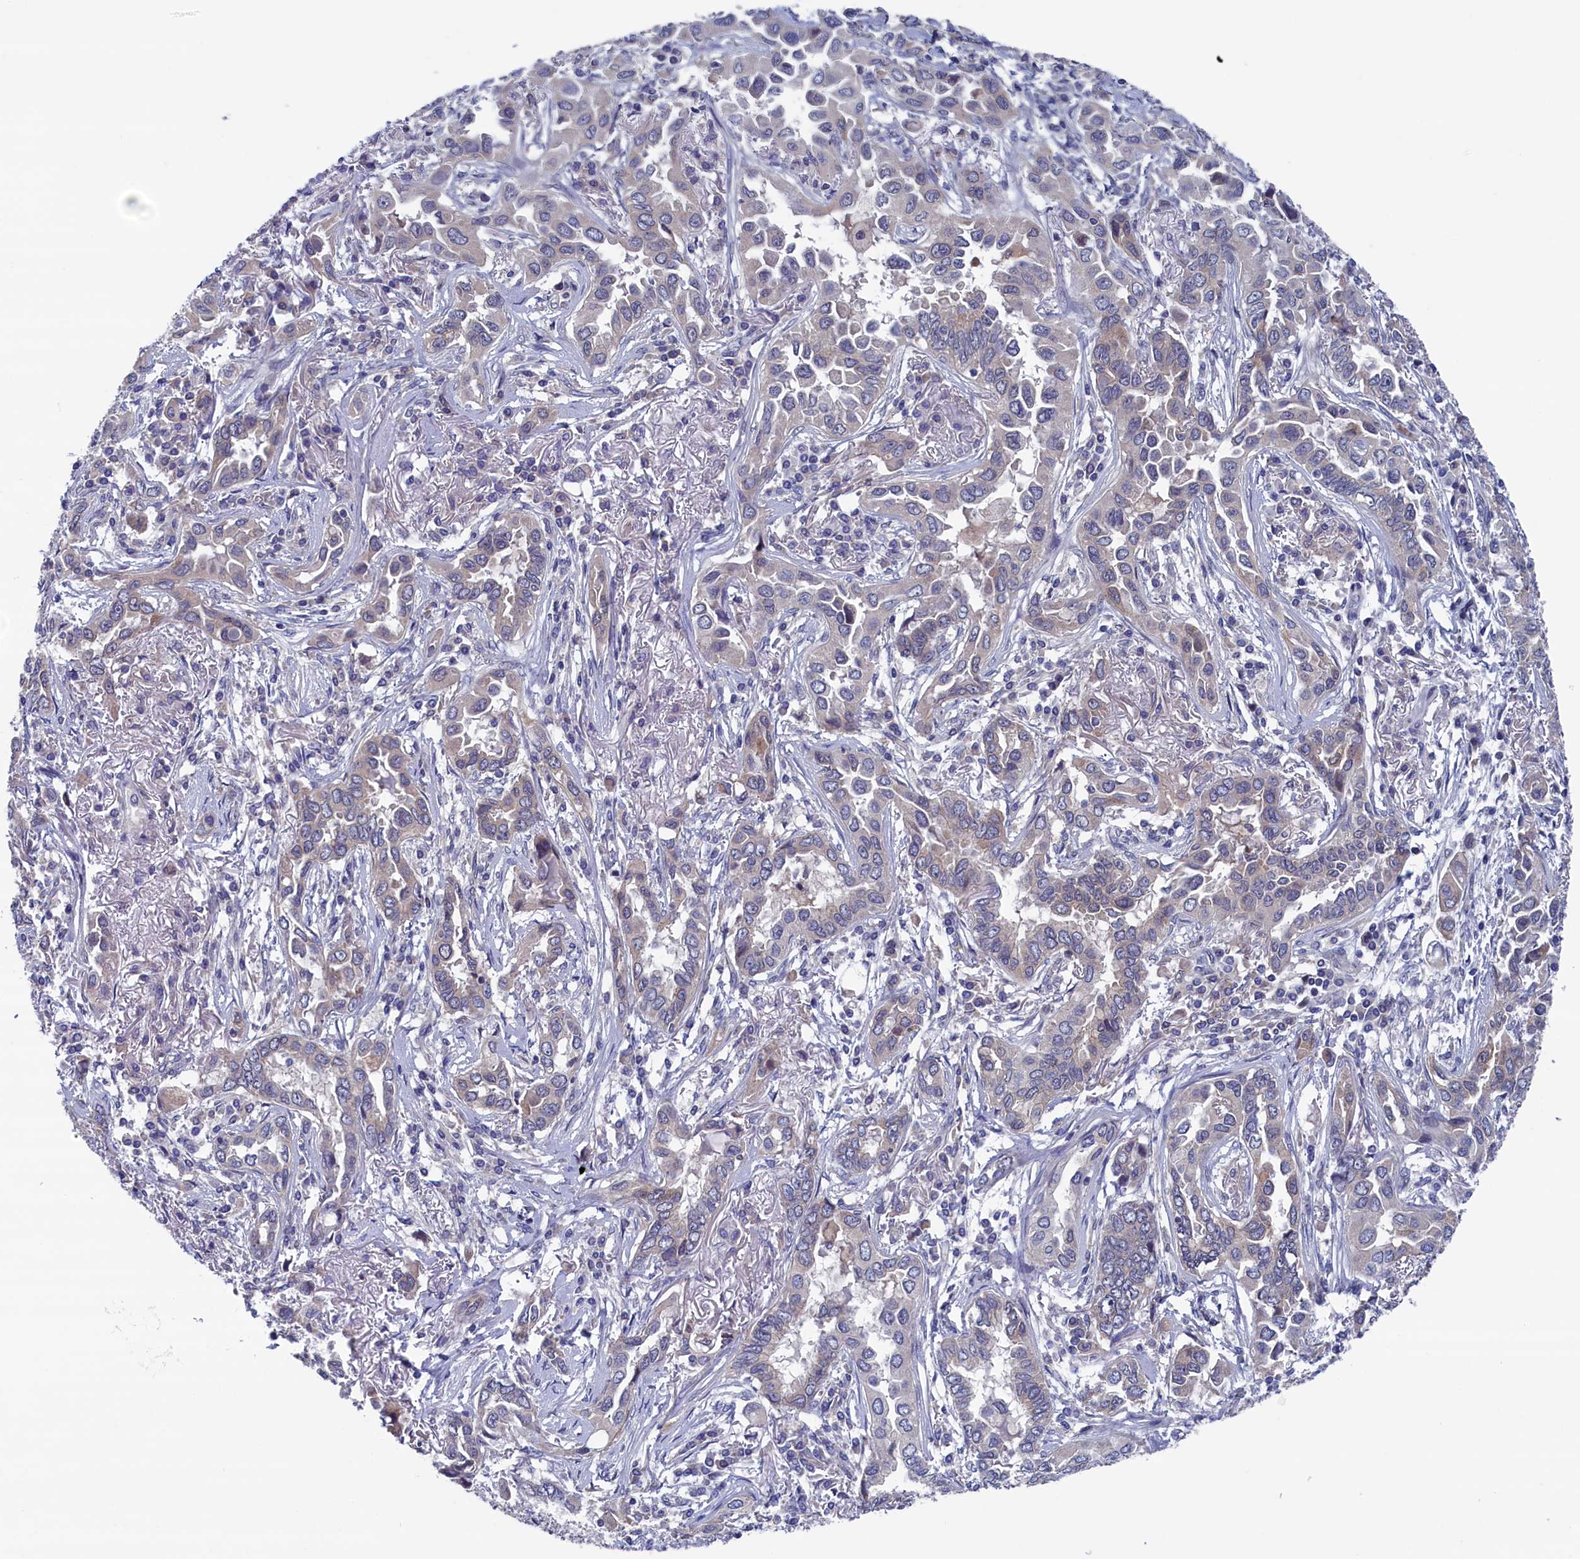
{"staining": {"intensity": "weak", "quantity": "25%-75%", "location": "cytoplasmic/membranous"}, "tissue": "lung cancer", "cell_type": "Tumor cells", "image_type": "cancer", "snomed": [{"axis": "morphology", "description": "Adenocarcinoma, NOS"}, {"axis": "topography", "description": "Lung"}], "caption": "Immunohistochemical staining of lung adenocarcinoma demonstrates low levels of weak cytoplasmic/membranous protein positivity in about 25%-75% of tumor cells.", "gene": "SPATA13", "patient": {"sex": "female", "age": 76}}